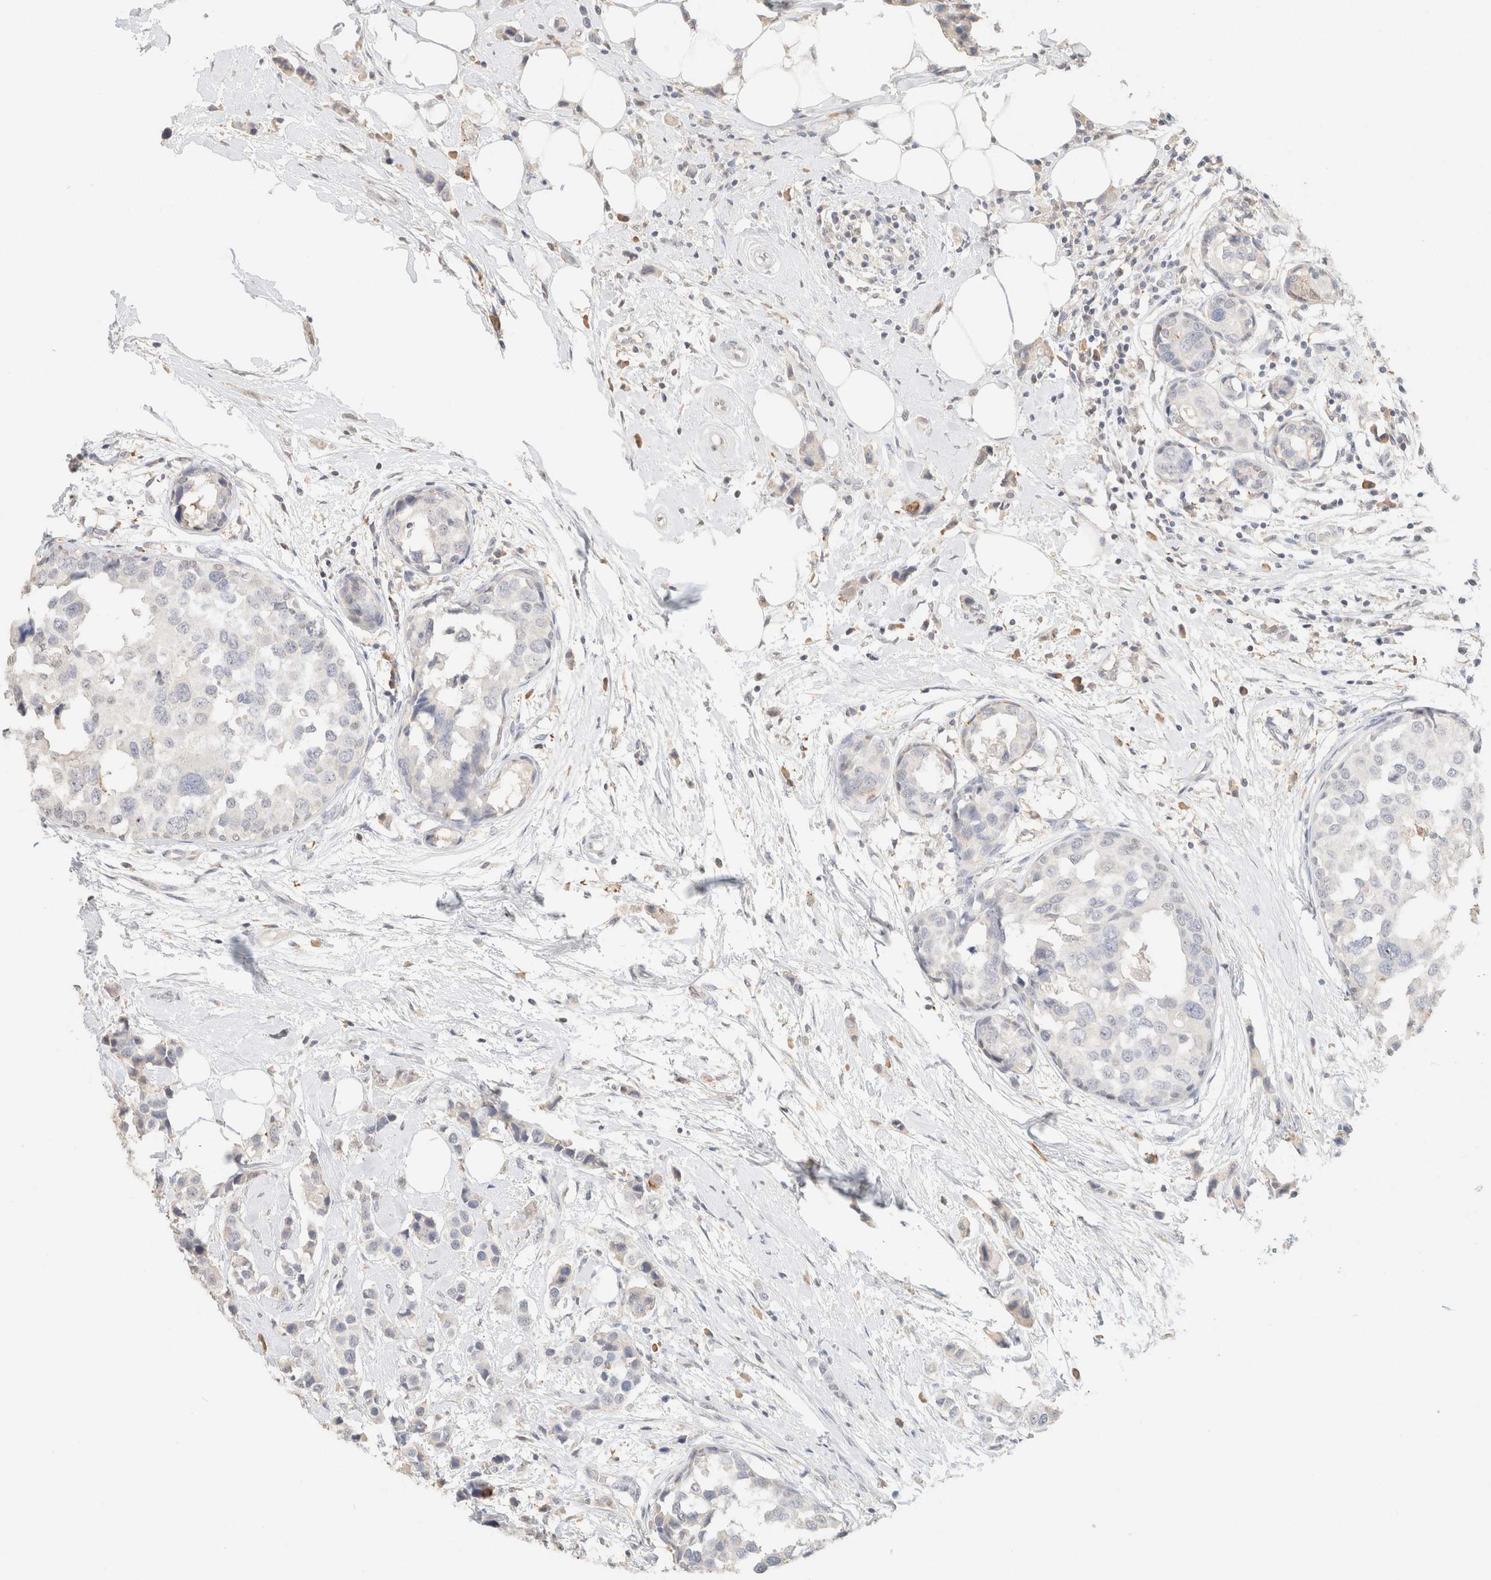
{"staining": {"intensity": "negative", "quantity": "none", "location": "none"}, "tissue": "breast cancer", "cell_type": "Tumor cells", "image_type": "cancer", "snomed": [{"axis": "morphology", "description": "Normal tissue, NOS"}, {"axis": "morphology", "description": "Duct carcinoma"}, {"axis": "topography", "description": "Breast"}], "caption": "Immunohistochemistry (IHC) of breast cancer exhibits no staining in tumor cells.", "gene": "CPA1", "patient": {"sex": "female", "age": 50}}